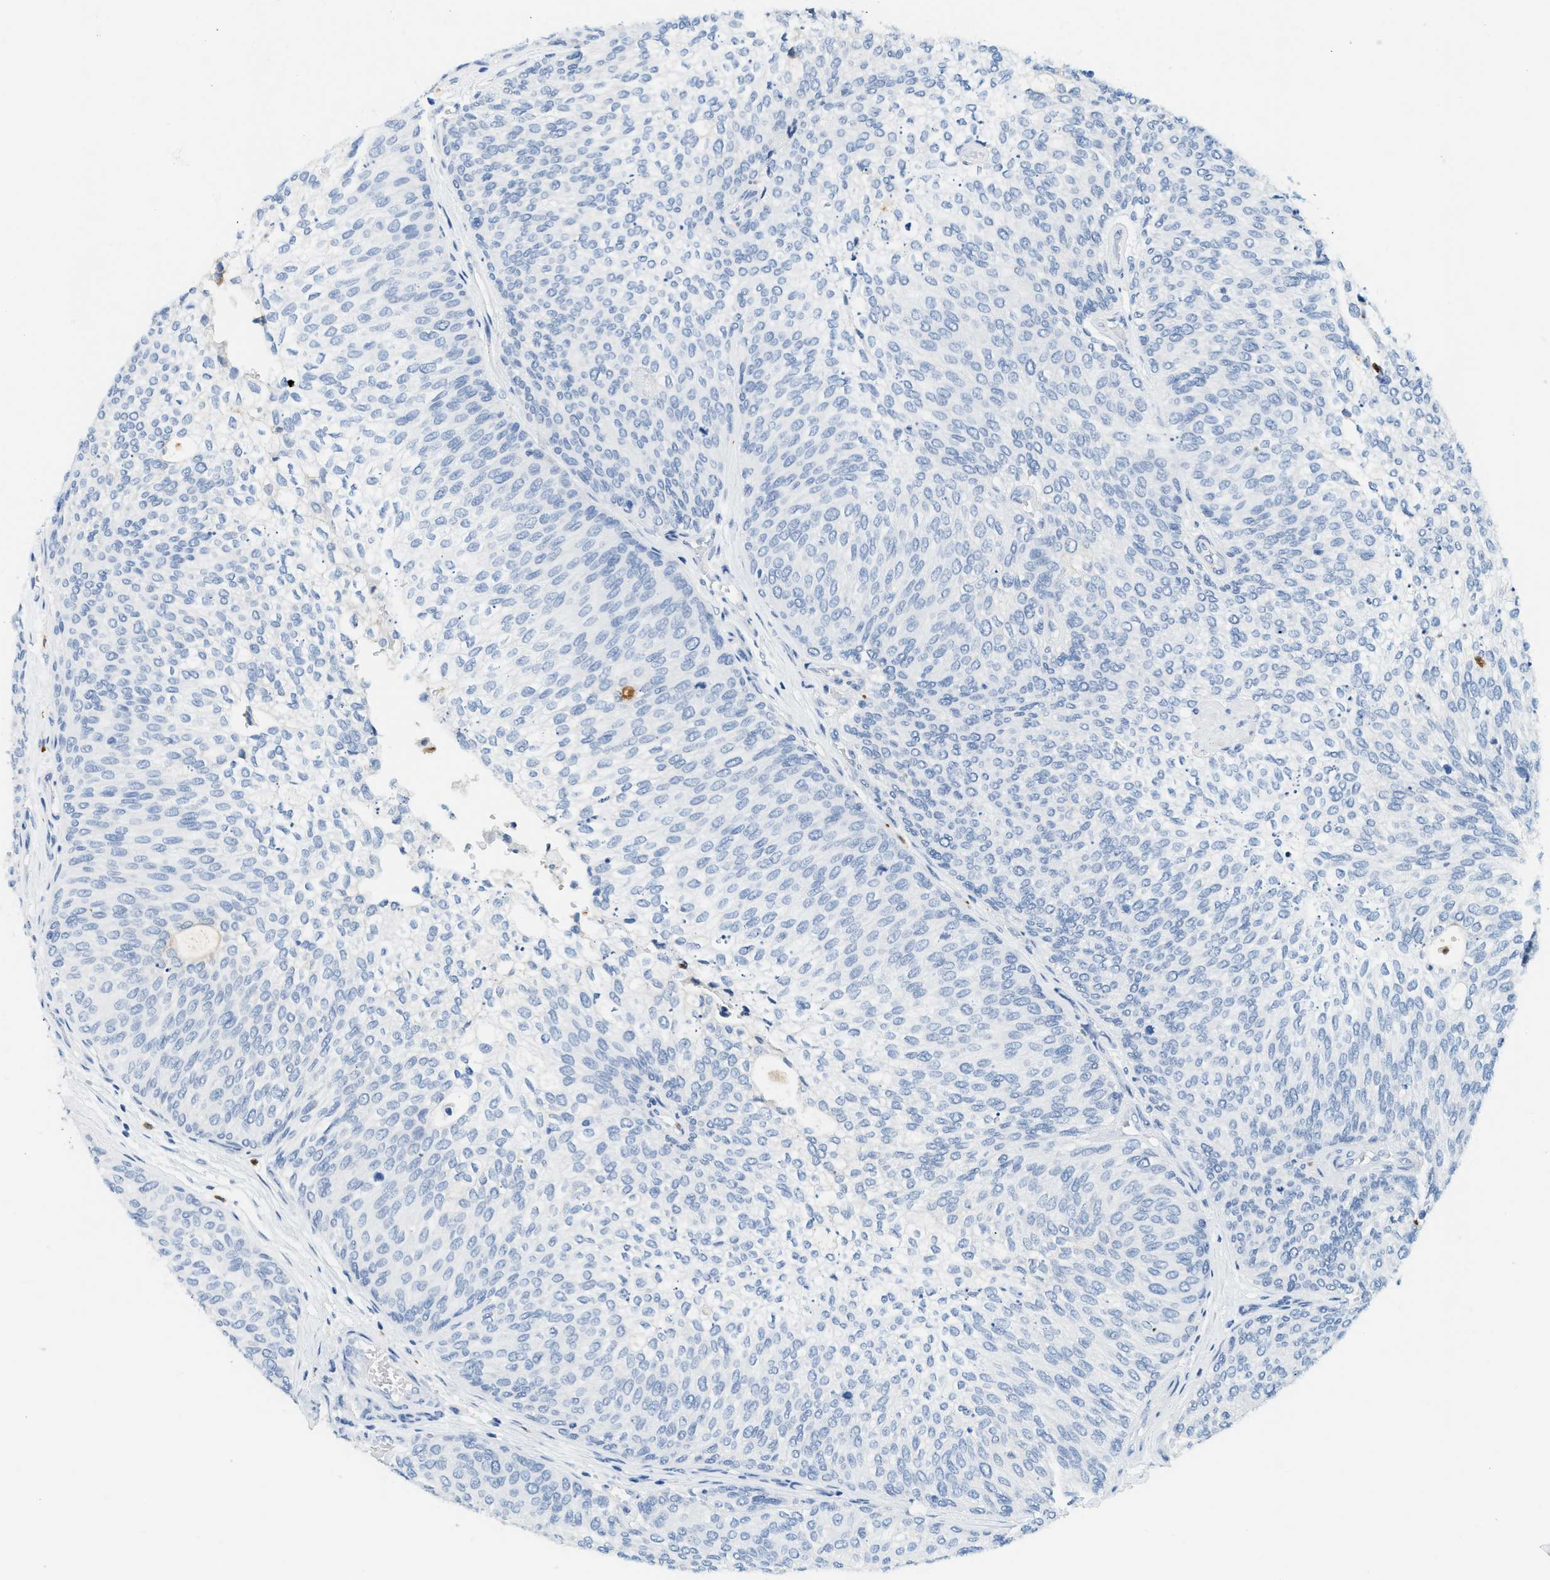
{"staining": {"intensity": "negative", "quantity": "none", "location": "none"}, "tissue": "urothelial cancer", "cell_type": "Tumor cells", "image_type": "cancer", "snomed": [{"axis": "morphology", "description": "Urothelial carcinoma, Low grade"}, {"axis": "topography", "description": "Urinary bladder"}], "caption": "Immunohistochemistry micrograph of human low-grade urothelial carcinoma stained for a protein (brown), which demonstrates no positivity in tumor cells. (DAB (3,3'-diaminobenzidine) immunohistochemistry (IHC), high magnification).", "gene": "LCN2", "patient": {"sex": "female", "age": 79}}